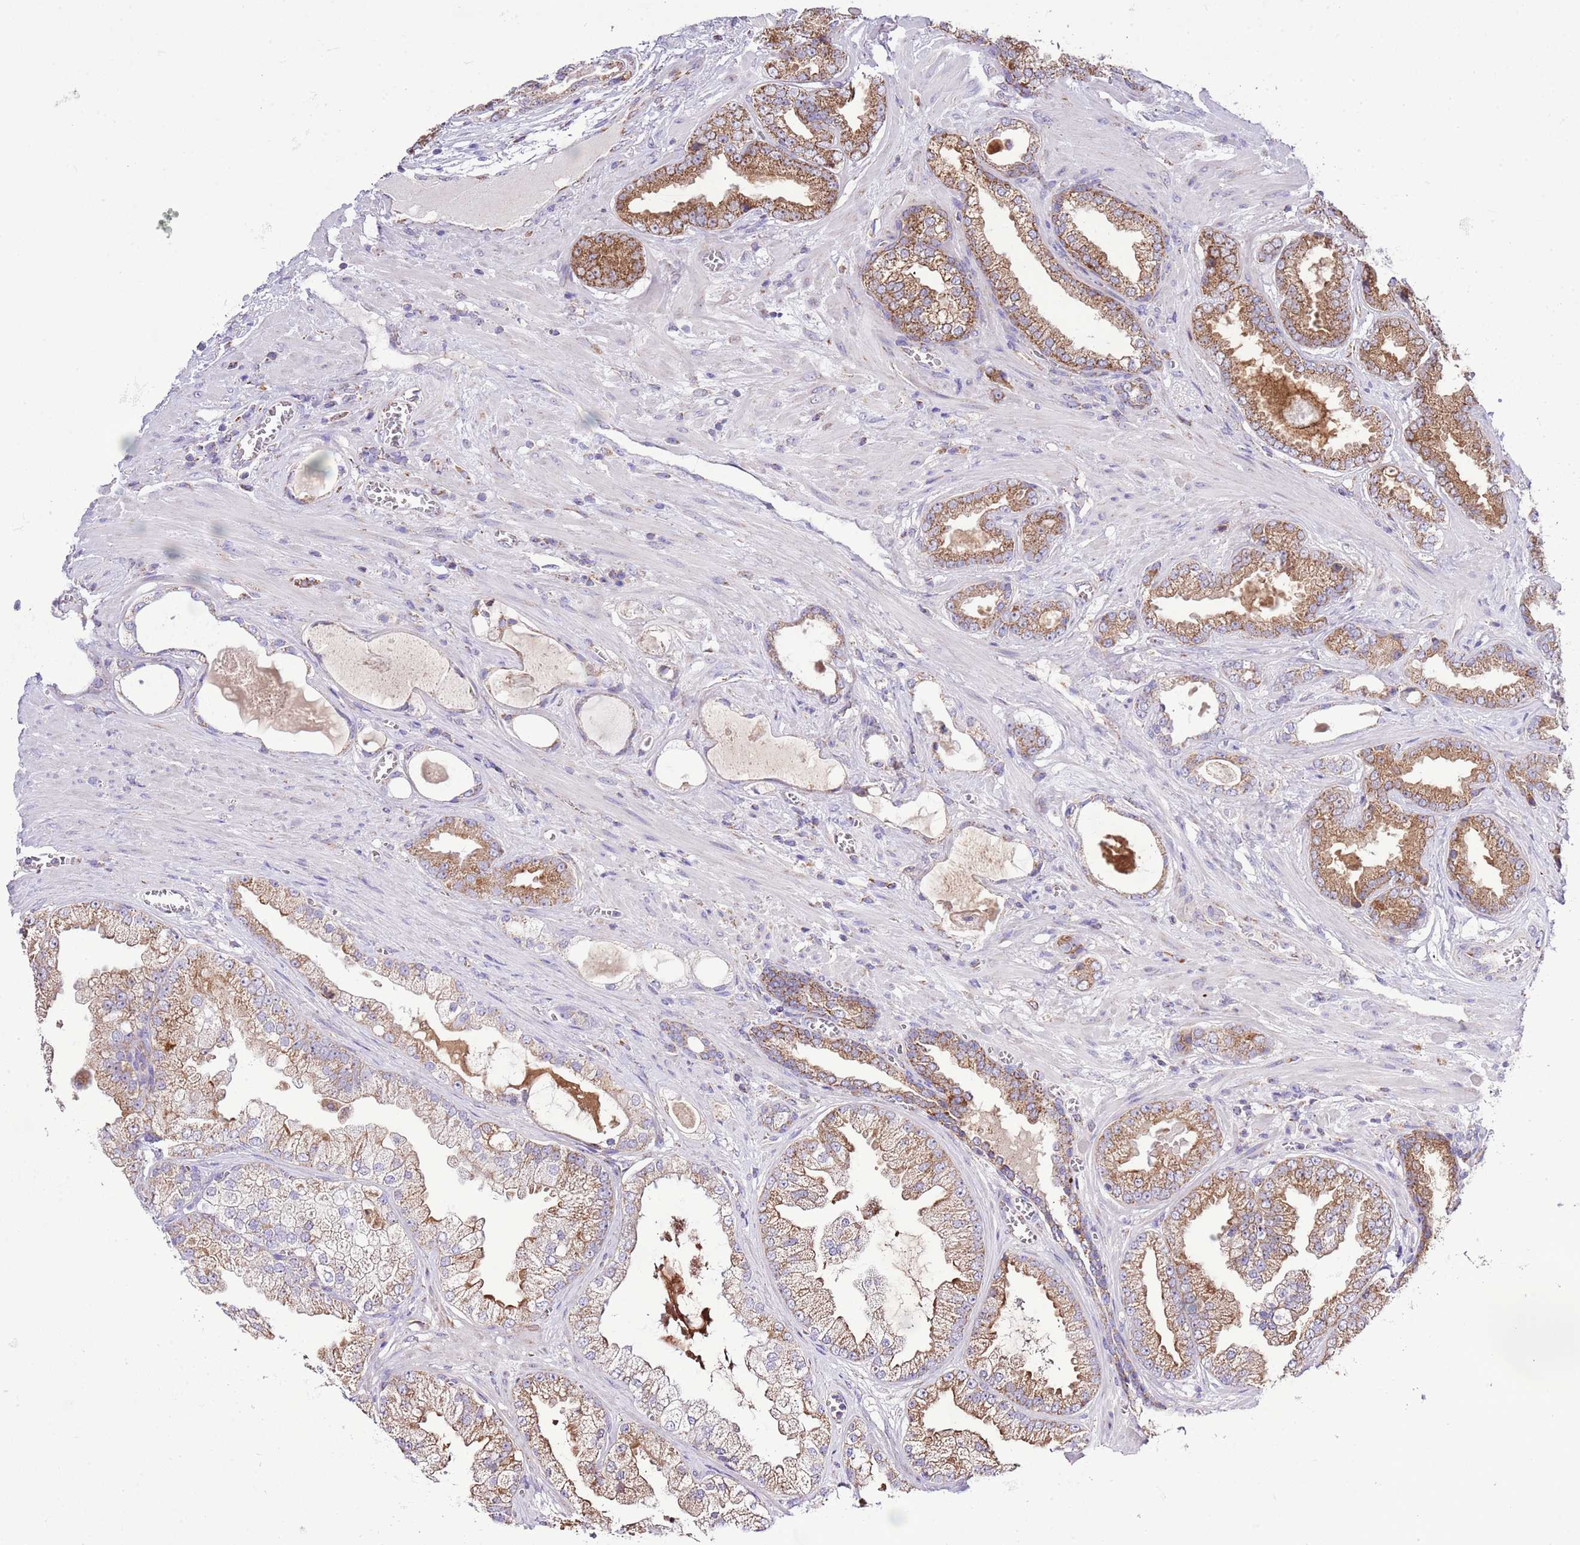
{"staining": {"intensity": "moderate", "quantity": ">75%", "location": "cytoplasmic/membranous"}, "tissue": "prostate cancer", "cell_type": "Tumor cells", "image_type": "cancer", "snomed": [{"axis": "morphology", "description": "Adenocarcinoma, Low grade"}, {"axis": "topography", "description": "Prostate"}], "caption": "Moderate cytoplasmic/membranous expression for a protein is identified in approximately >75% of tumor cells of adenocarcinoma (low-grade) (prostate) using immunohistochemistry.", "gene": "TEKTIP1", "patient": {"sex": "male", "age": 57}}